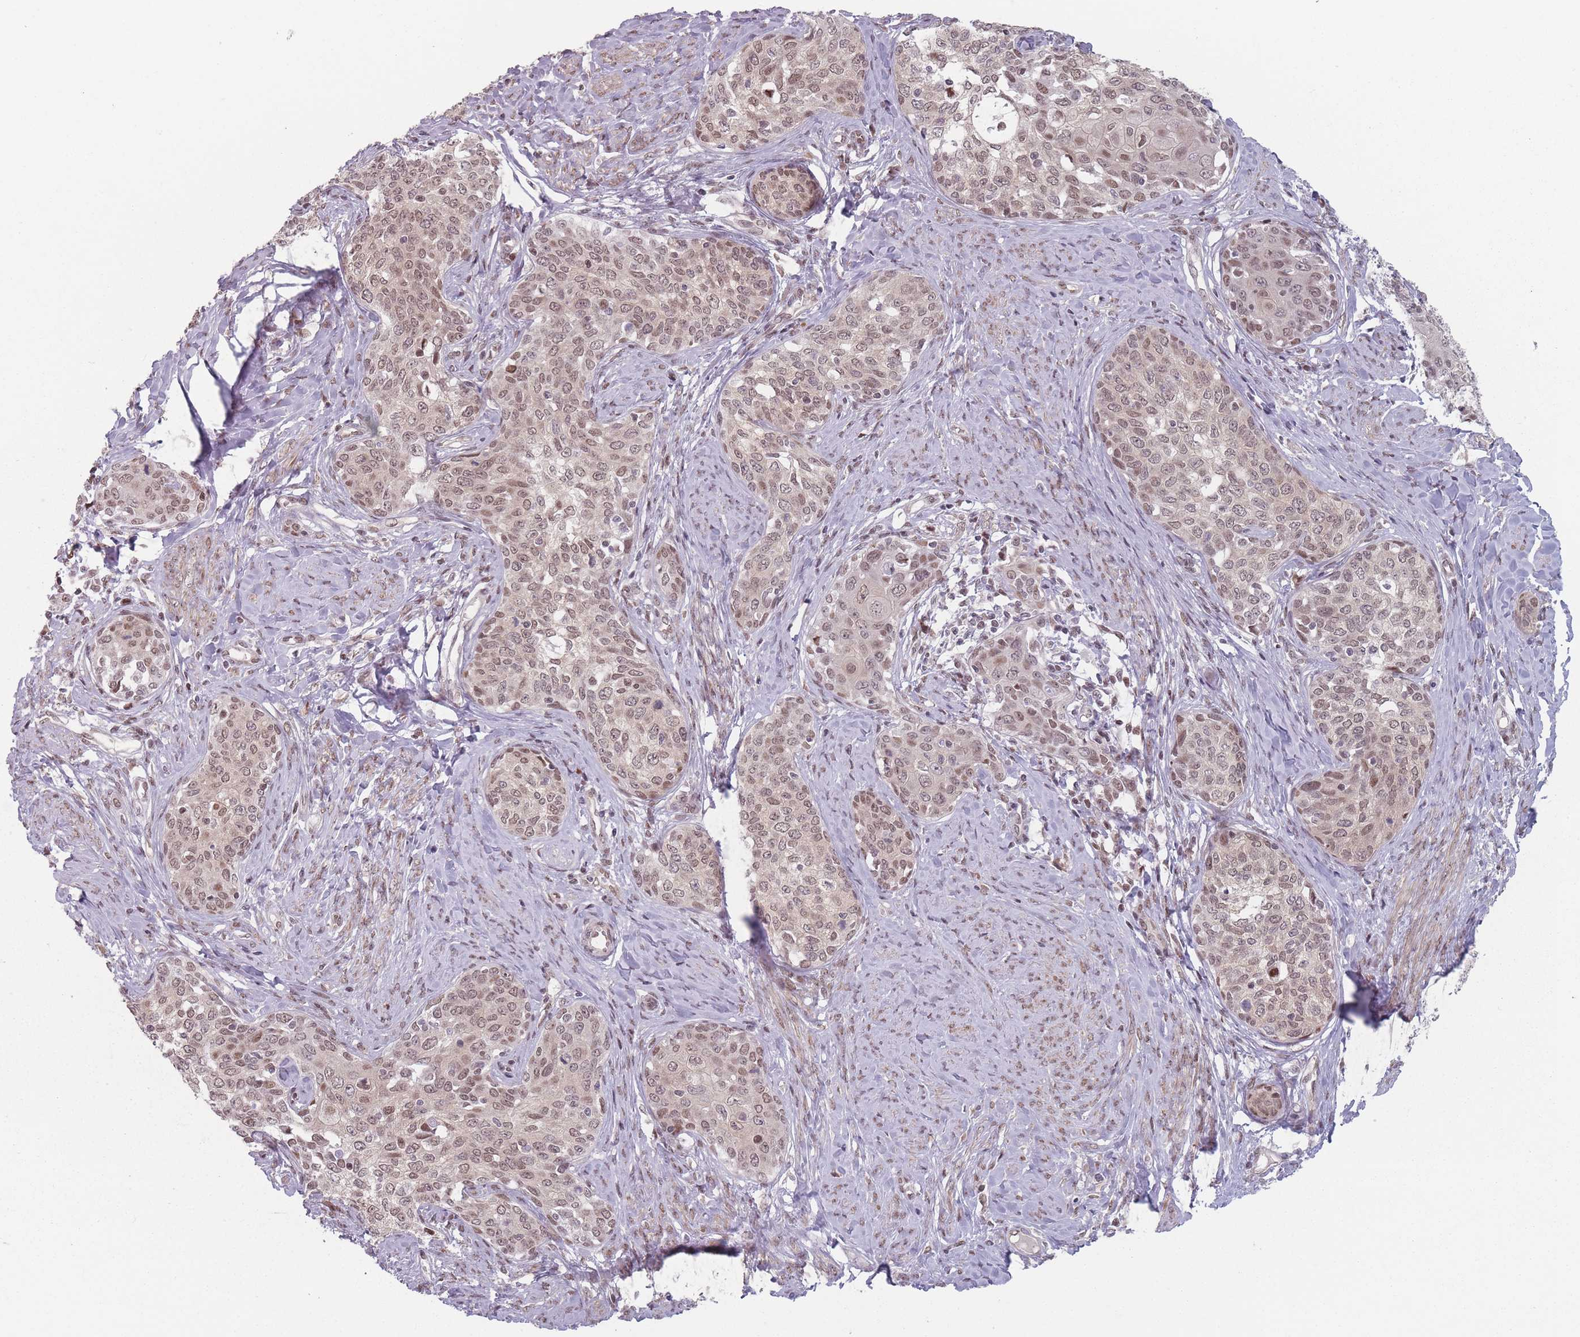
{"staining": {"intensity": "moderate", "quantity": ">75%", "location": "nuclear"}, "tissue": "cervical cancer", "cell_type": "Tumor cells", "image_type": "cancer", "snomed": [{"axis": "morphology", "description": "Squamous cell carcinoma, NOS"}, {"axis": "morphology", "description": "Adenocarcinoma, NOS"}, {"axis": "topography", "description": "Cervix"}], "caption": "Immunohistochemical staining of human cervical adenocarcinoma demonstrates moderate nuclear protein staining in about >75% of tumor cells. (Stains: DAB (3,3'-diaminobenzidine) in brown, nuclei in blue, Microscopy: brightfield microscopy at high magnification).", "gene": "SH3BGRL2", "patient": {"sex": "female", "age": 52}}